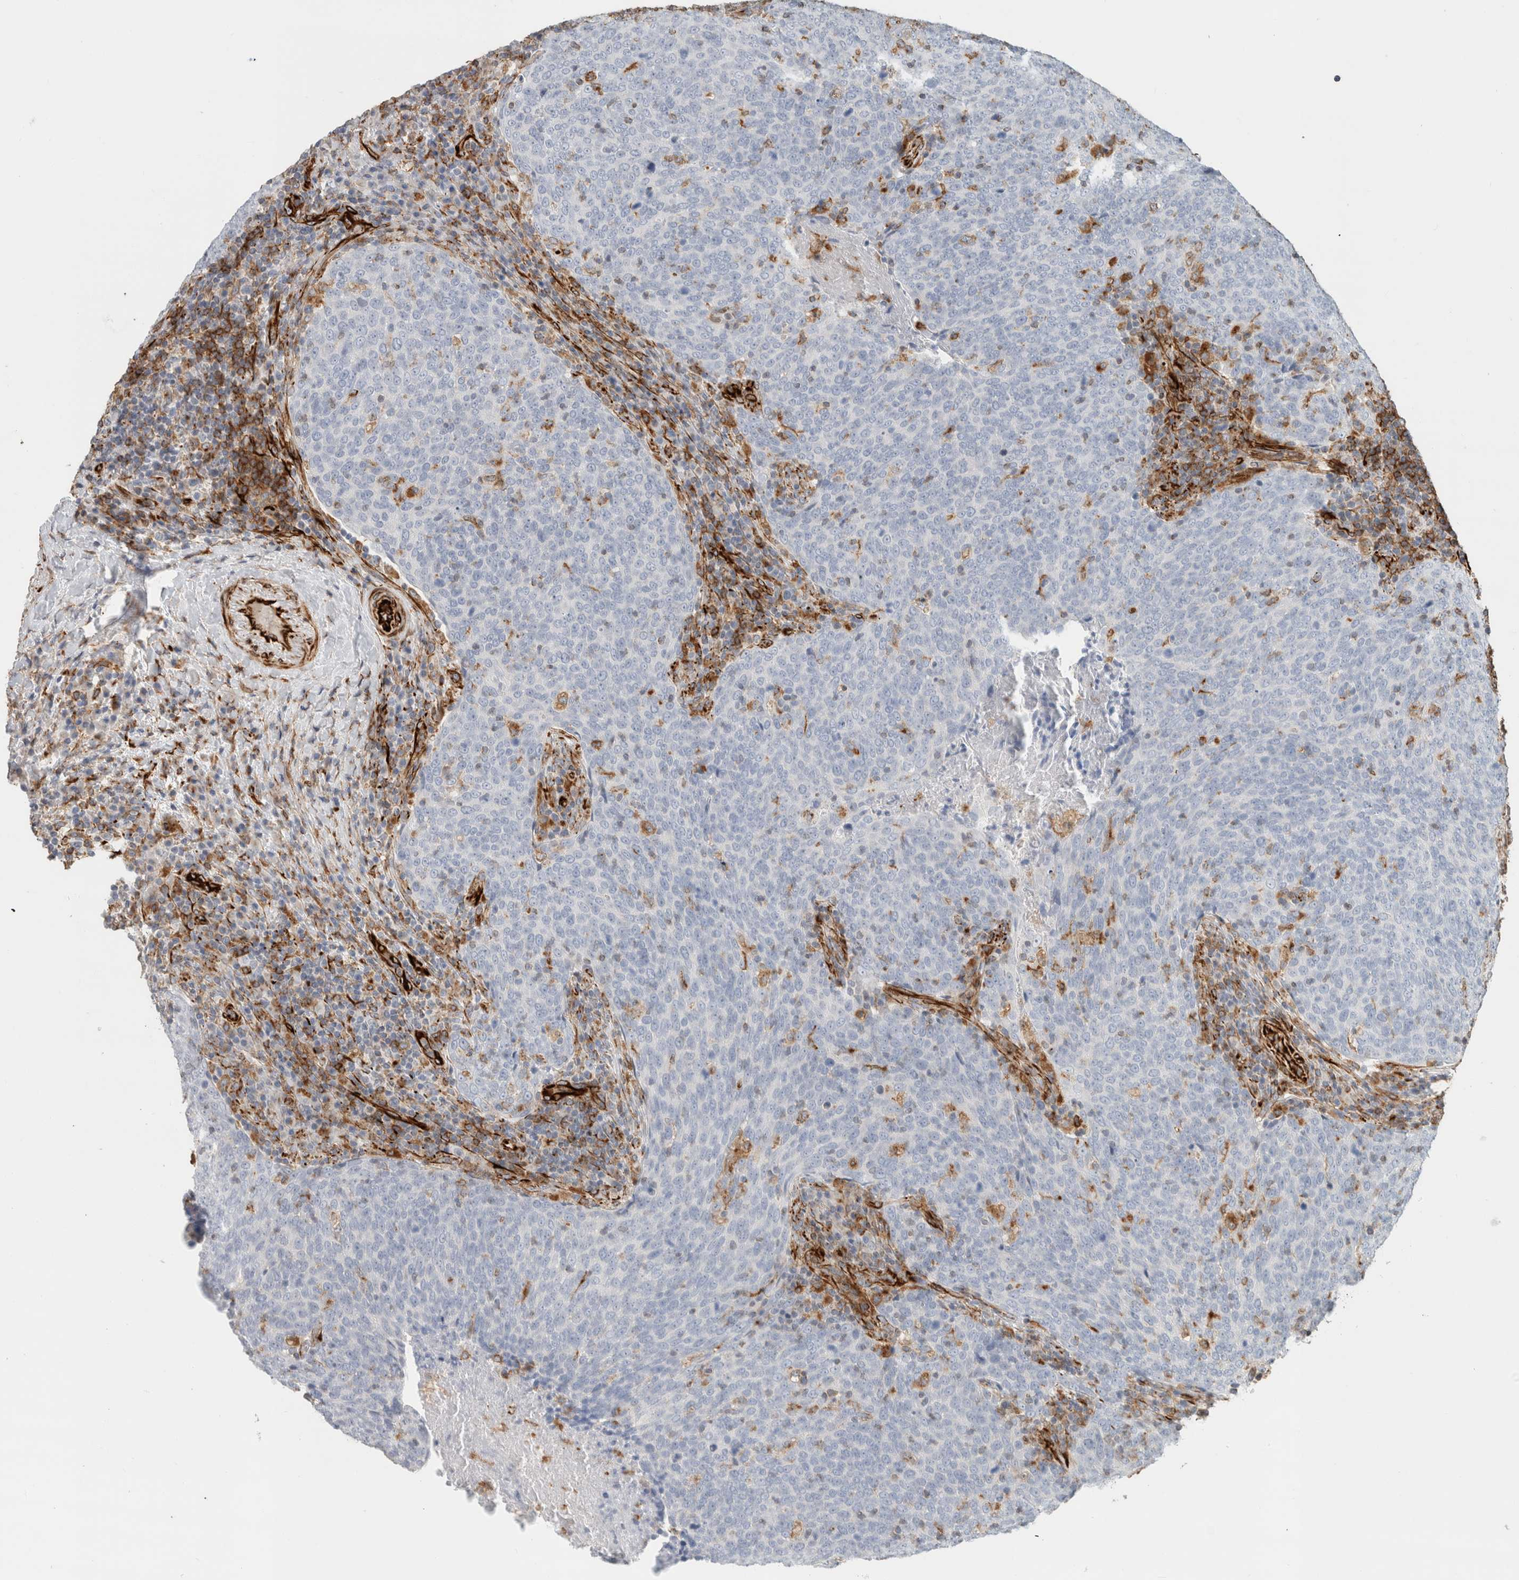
{"staining": {"intensity": "negative", "quantity": "none", "location": "none"}, "tissue": "head and neck cancer", "cell_type": "Tumor cells", "image_type": "cancer", "snomed": [{"axis": "morphology", "description": "Squamous cell carcinoma, NOS"}, {"axis": "morphology", "description": "Squamous cell carcinoma, metastatic, NOS"}, {"axis": "topography", "description": "Lymph node"}, {"axis": "topography", "description": "Head-Neck"}], "caption": "A histopathology image of human head and neck cancer (metastatic squamous cell carcinoma) is negative for staining in tumor cells. (DAB immunohistochemistry with hematoxylin counter stain).", "gene": "LY86", "patient": {"sex": "male", "age": 62}}